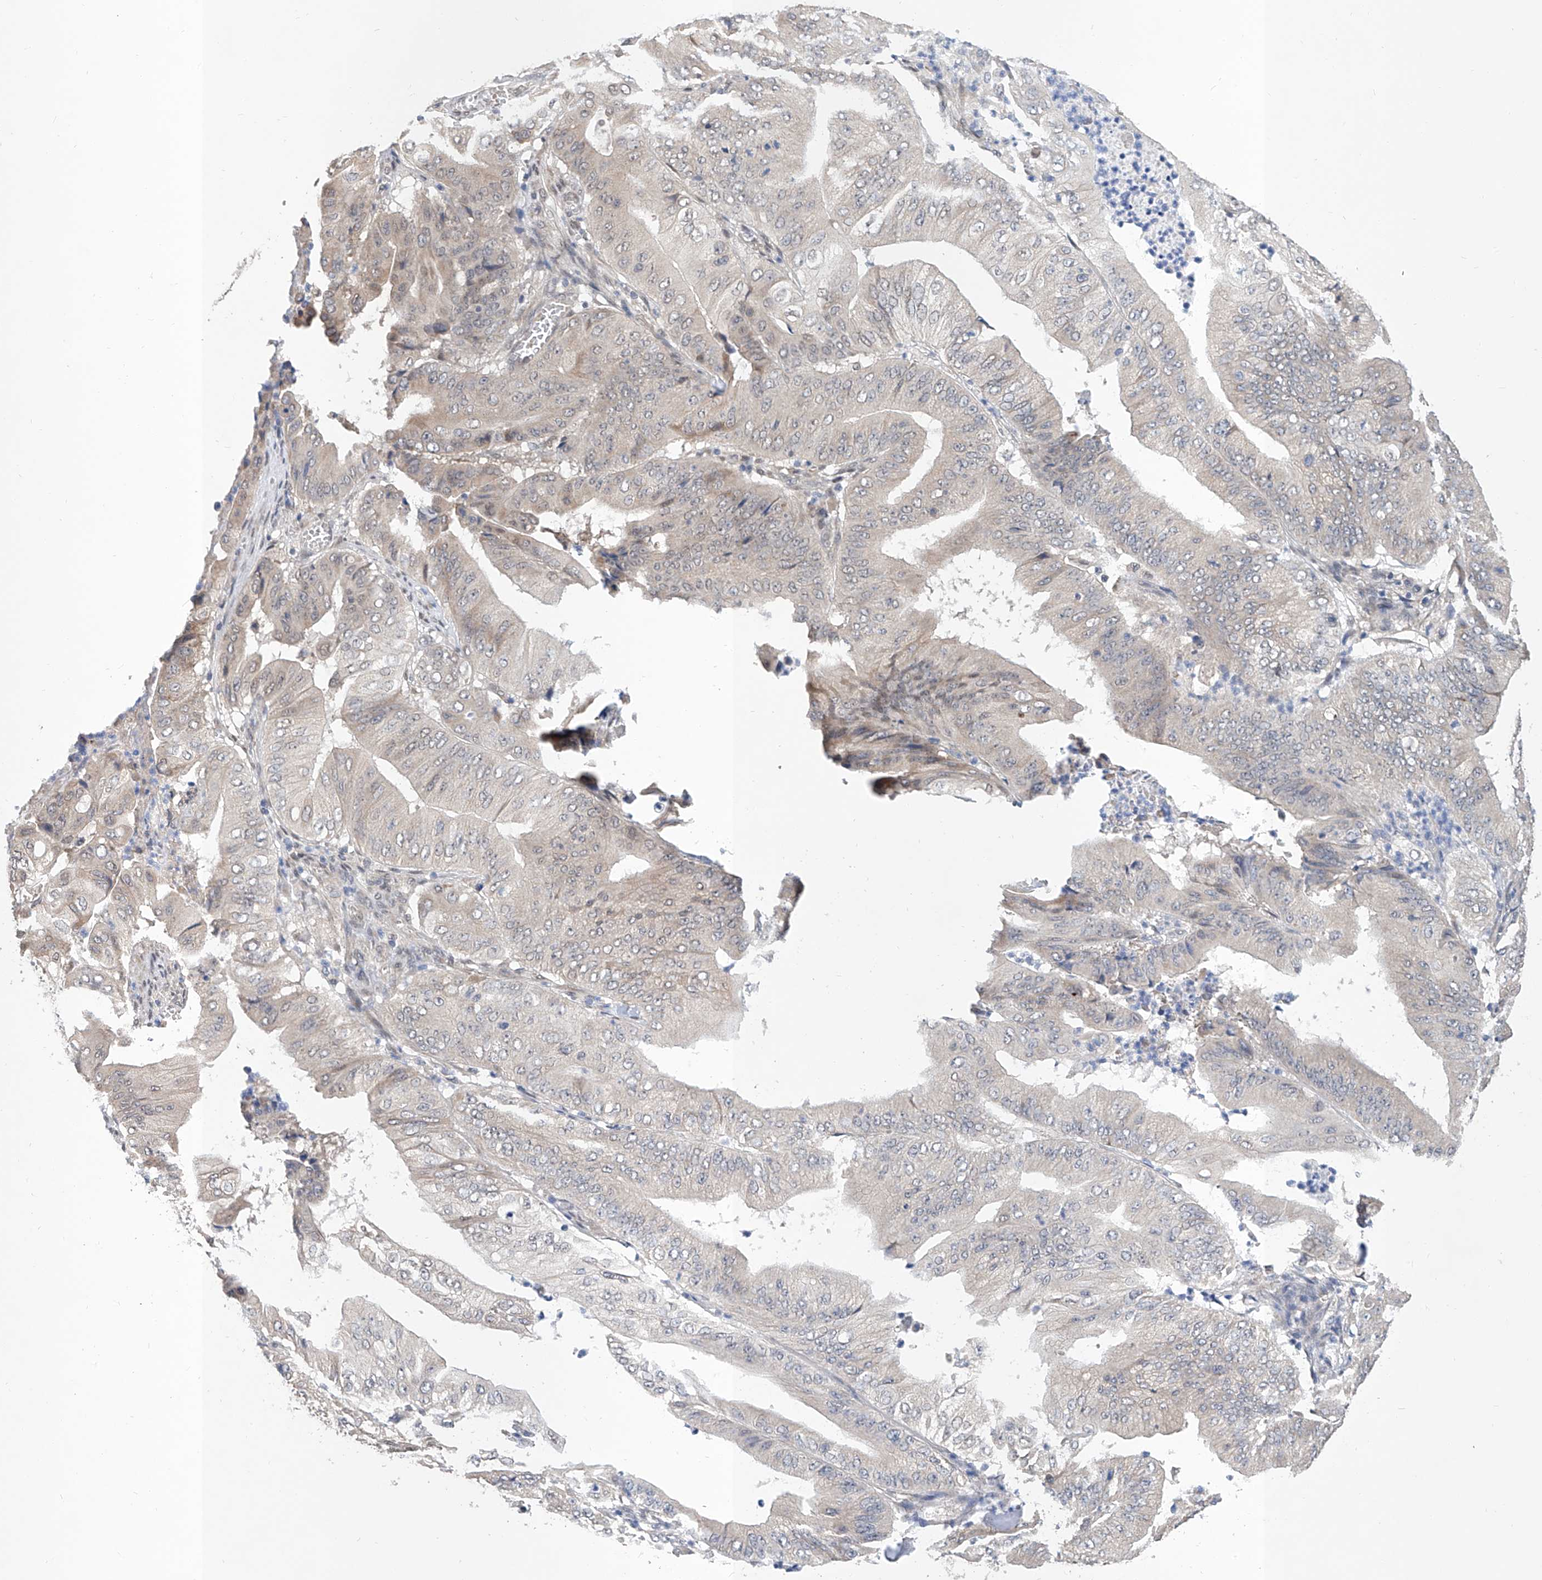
{"staining": {"intensity": "negative", "quantity": "none", "location": "none"}, "tissue": "pancreatic cancer", "cell_type": "Tumor cells", "image_type": "cancer", "snomed": [{"axis": "morphology", "description": "Adenocarcinoma, NOS"}, {"axis": "topography", "description": "Pancreas"}], "caption": "This is an immunohistochemistry image of human pancreatic cancer. There is no staining in tumor cells.", "gene": "CARMIL3", "patient": {"sex": "female", "age": 77}}